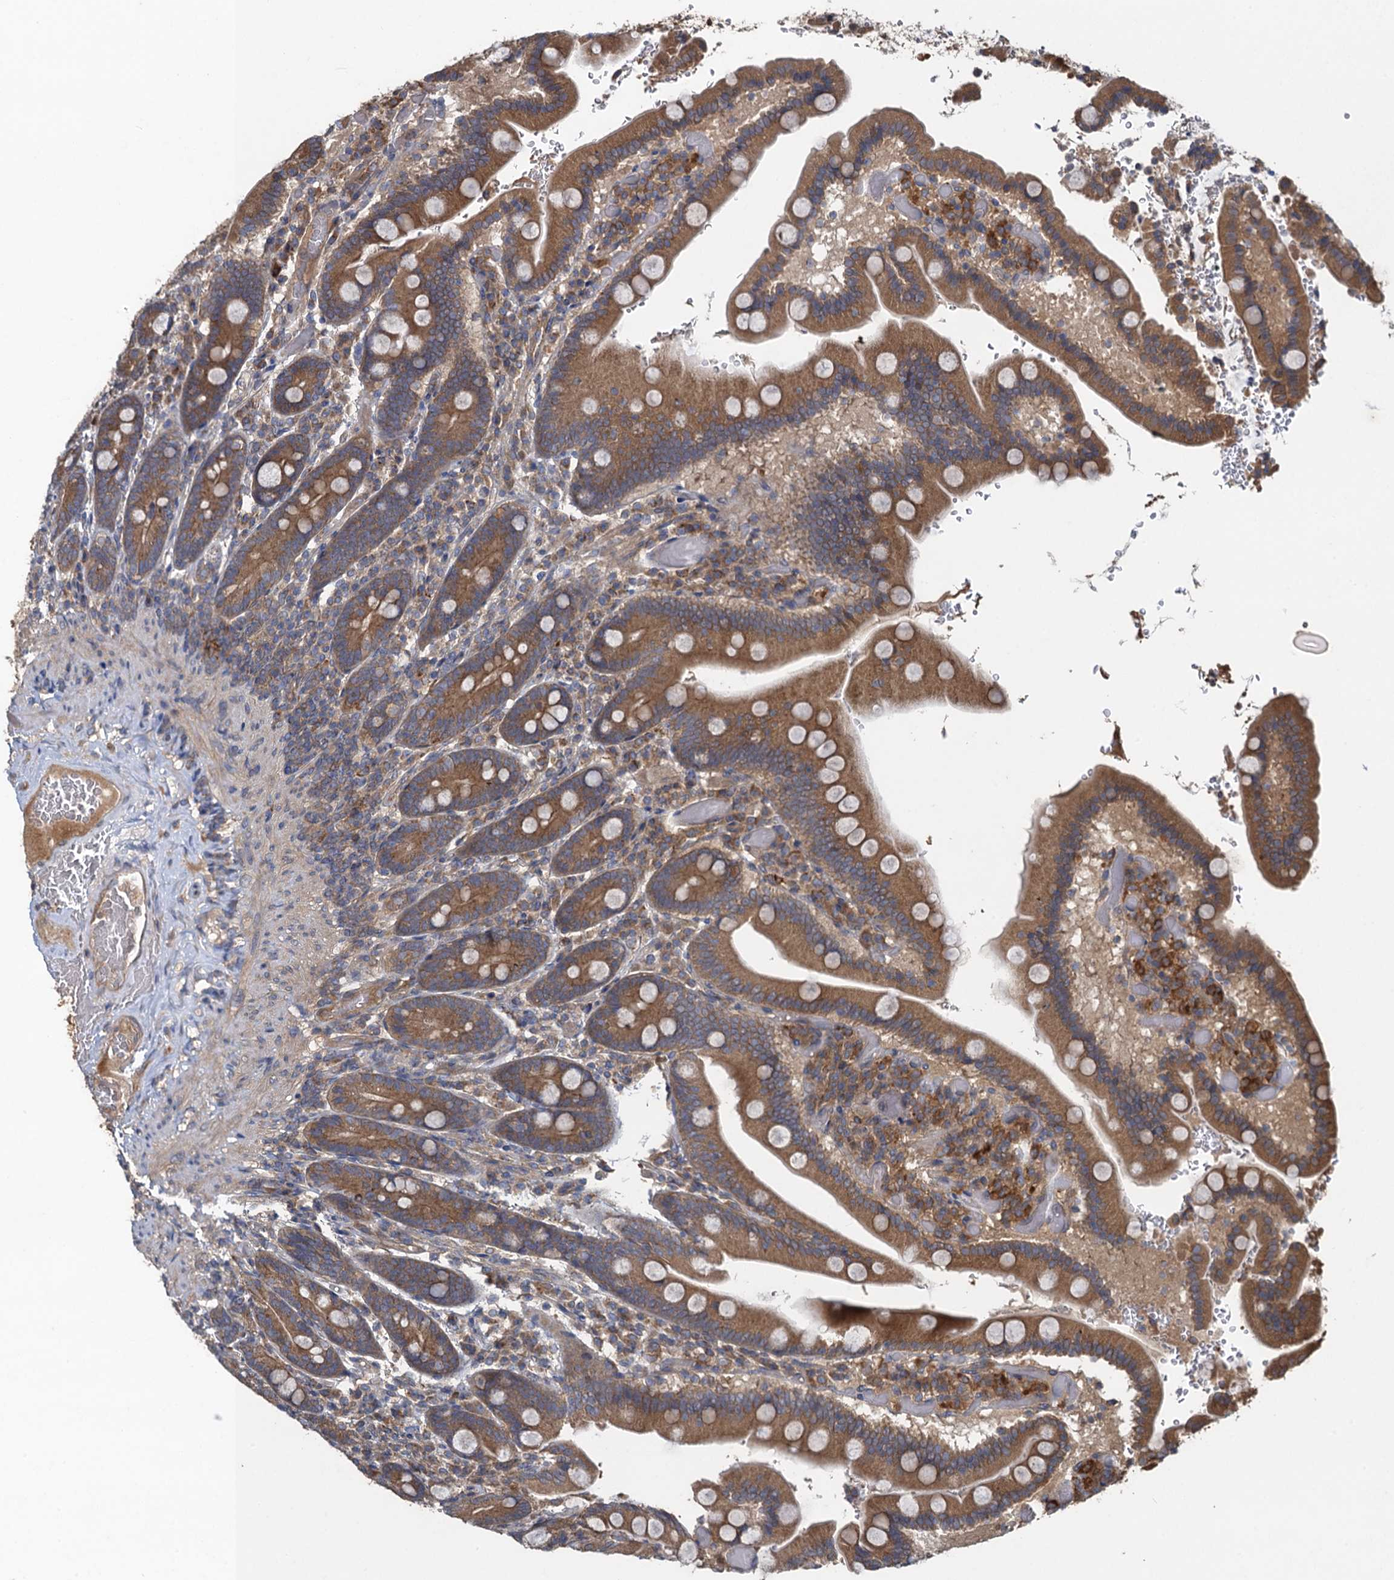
{"staining": {"intensity": "moderate", "quantity": ">75%", "location": "cytoplasmic/membranous"}, "tissue": "duodenum", "cell_type": "Glandular cells", "image_type": "normal", "snomed": [{"axis": "morphology", "description": "Normal tissue, NOS"}, {"axis": "topography", "description": "Duodenum"}], "caption": "Moderate cytoplasmic/membranous protein positivity is appreciated in about >75% of glandular cells in duodenum. The staining is performed using DAB brown chromogen to label protein expression. The nuclei are counter-stained blue using hematoxylin.", "gene": "SNAP29", "patient": {"sex": "female", "age": 62}}